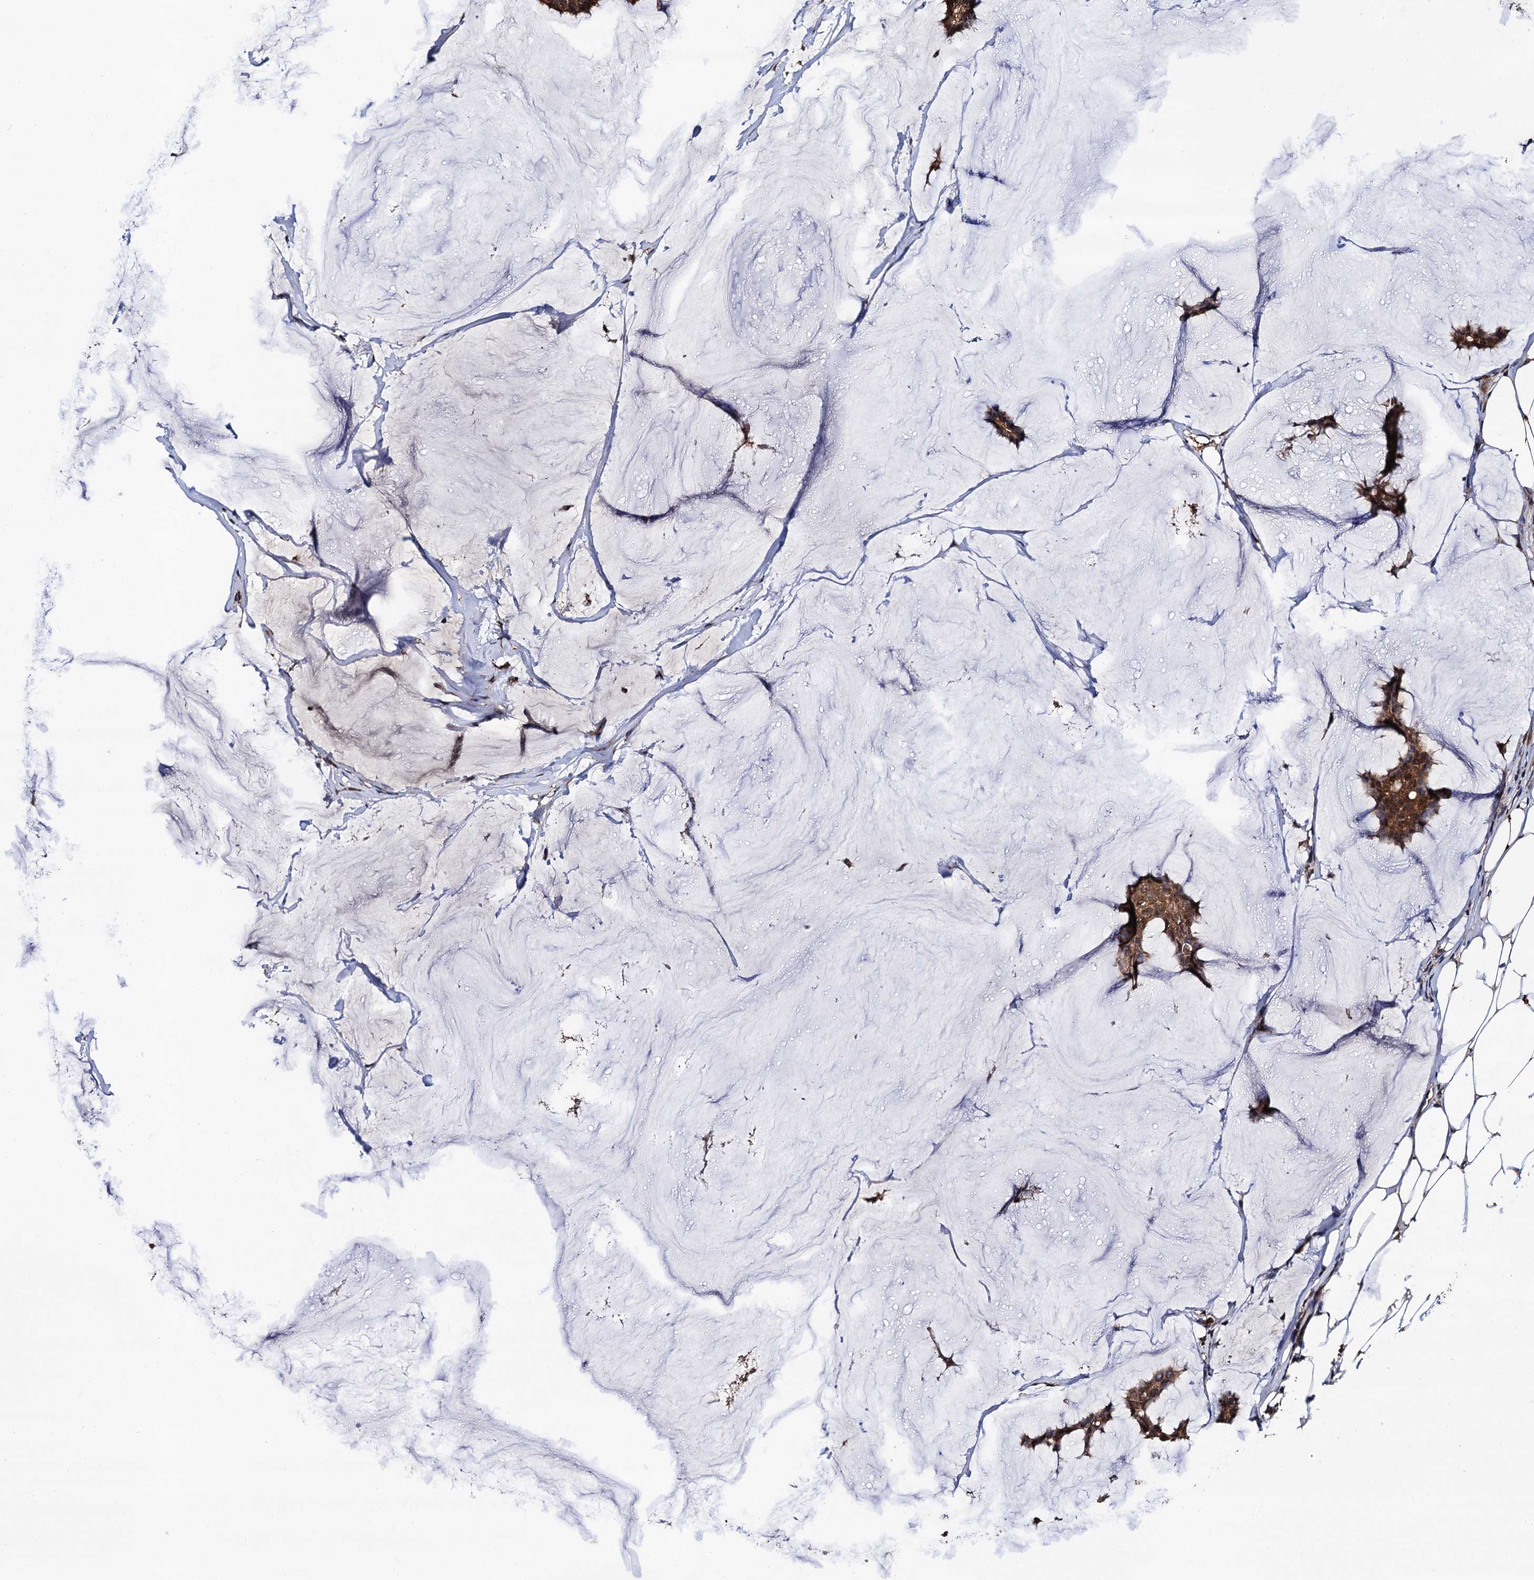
{"staining": {"intensity": "moderate", "quantity": ">75%", "location": "cytoplasmic/membranous"}, "tissue": "breast cancer", "cell_type": "Tumor cells", "image_type": "cancer", "snomed": [{"axis": "morphology", "description": "Duct carcinoma"}, {"axis": "topography", "description": "Breast"}], "caption": "About >75% of tumor cells in human breast intraductal carcinoma exhibit moderate cytoplasmic/membranous protein positivity as visualized by brown immunohistochemical staining.", "gene": "MIER2", "patient": {"sex": "female", "age": 93}}